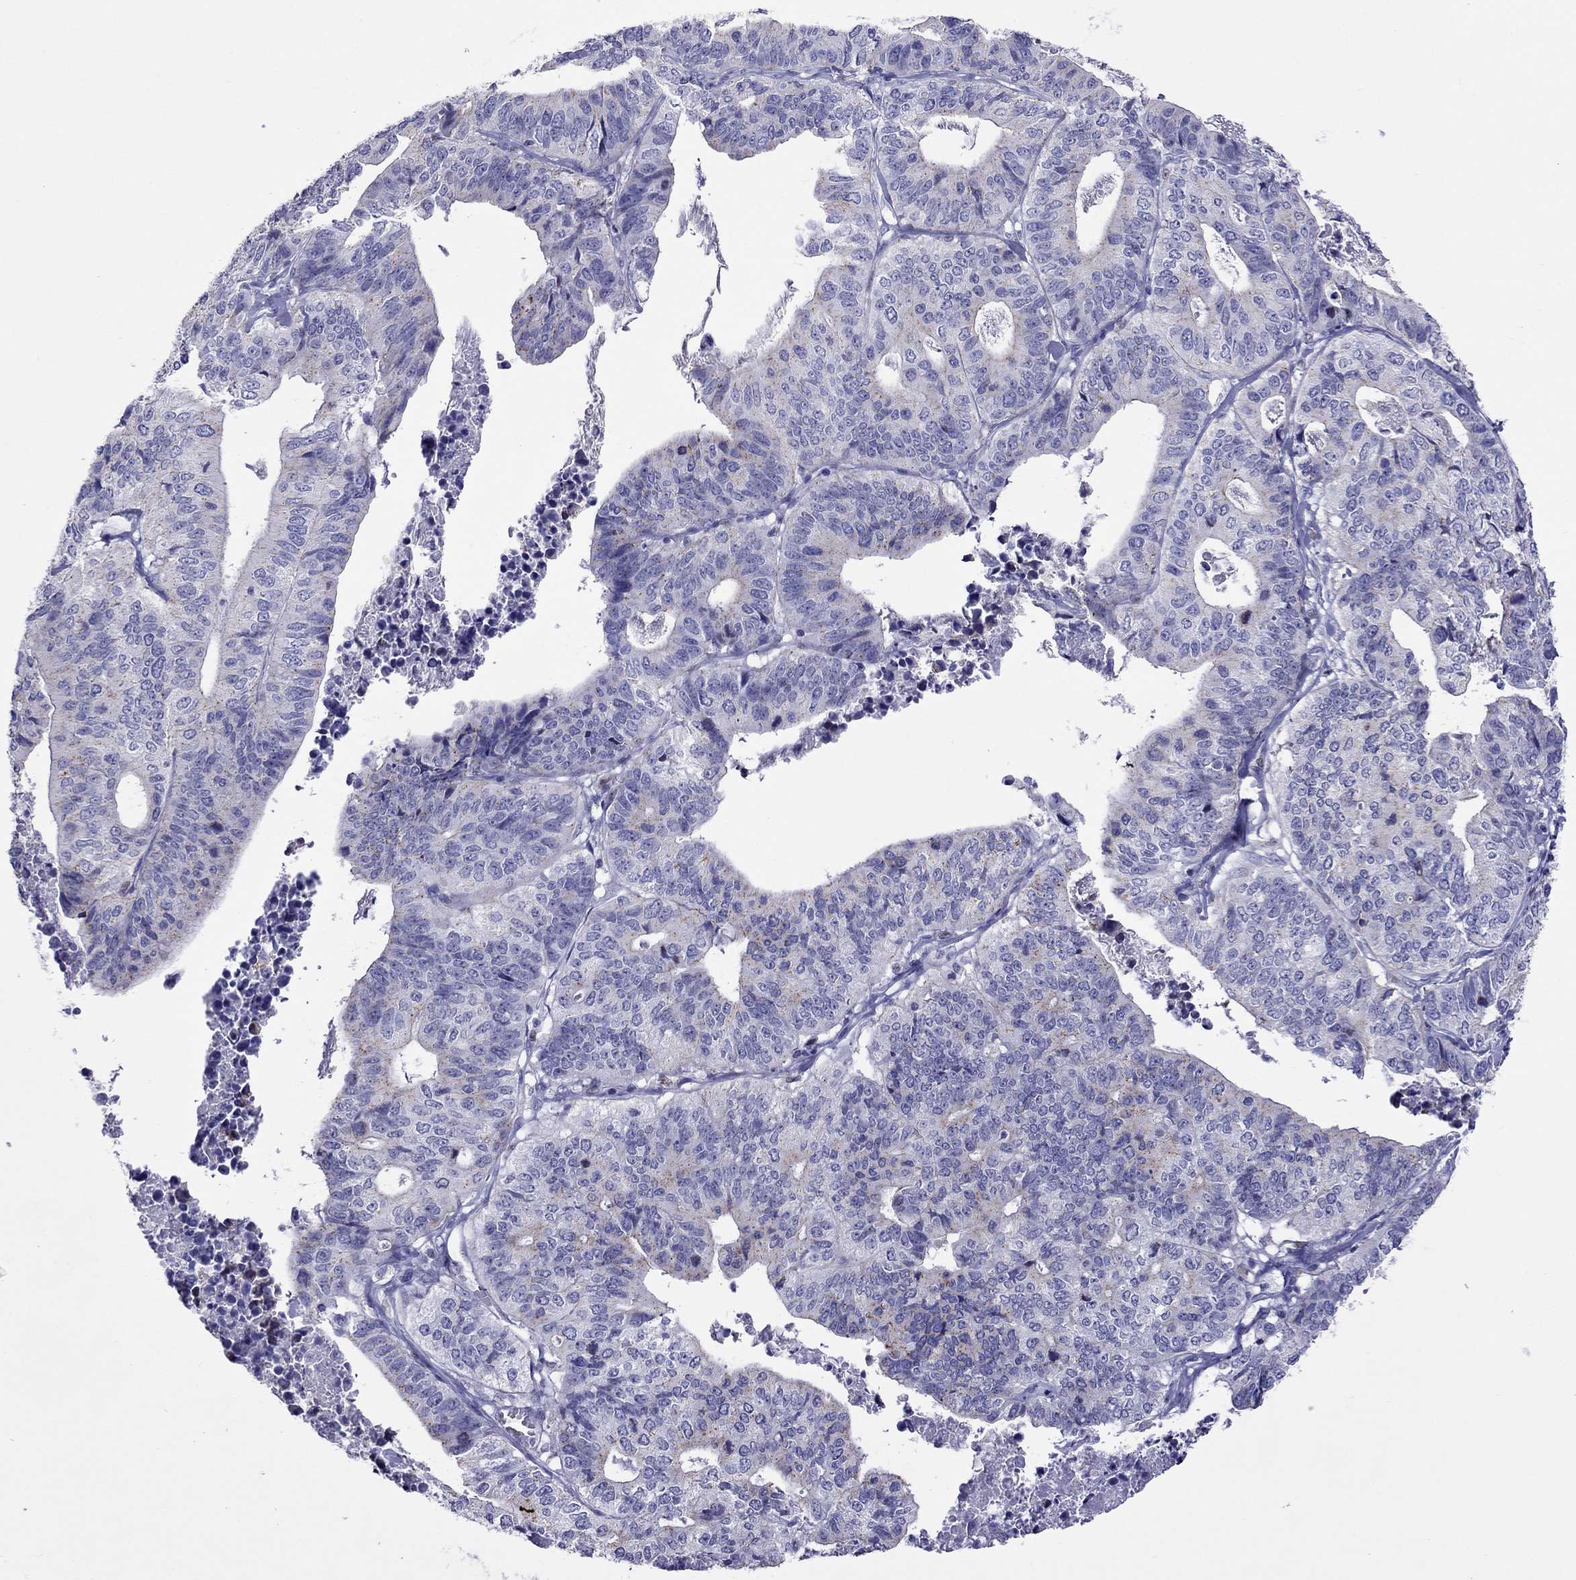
{"staining": {"intensity": "negative", "quantity": "none", "location": "none"}, "tissue": "stomach cancer", "cell_type": "Tumor cells", "image_type": "cancer", "snomed": [{"axis": "morphology", "description": "Adenocarcinoma, NOS"}, {"axis": "topography", "description": "Stomach, upper"}], "caption": "High magnification brightfield microscopy of stomach cancer stained with DAB (3,3'-diaminobenzidine) (brown) and counterstained with hematoxylin (blue): tumor cells show no significant staining. (Stains: DAB IHC with hematoxylin counter stain, Microscopy: brightfield microscopy at high magnification).", "gene": "MPZ", "patient": {"sex": "female", "age": 67}}